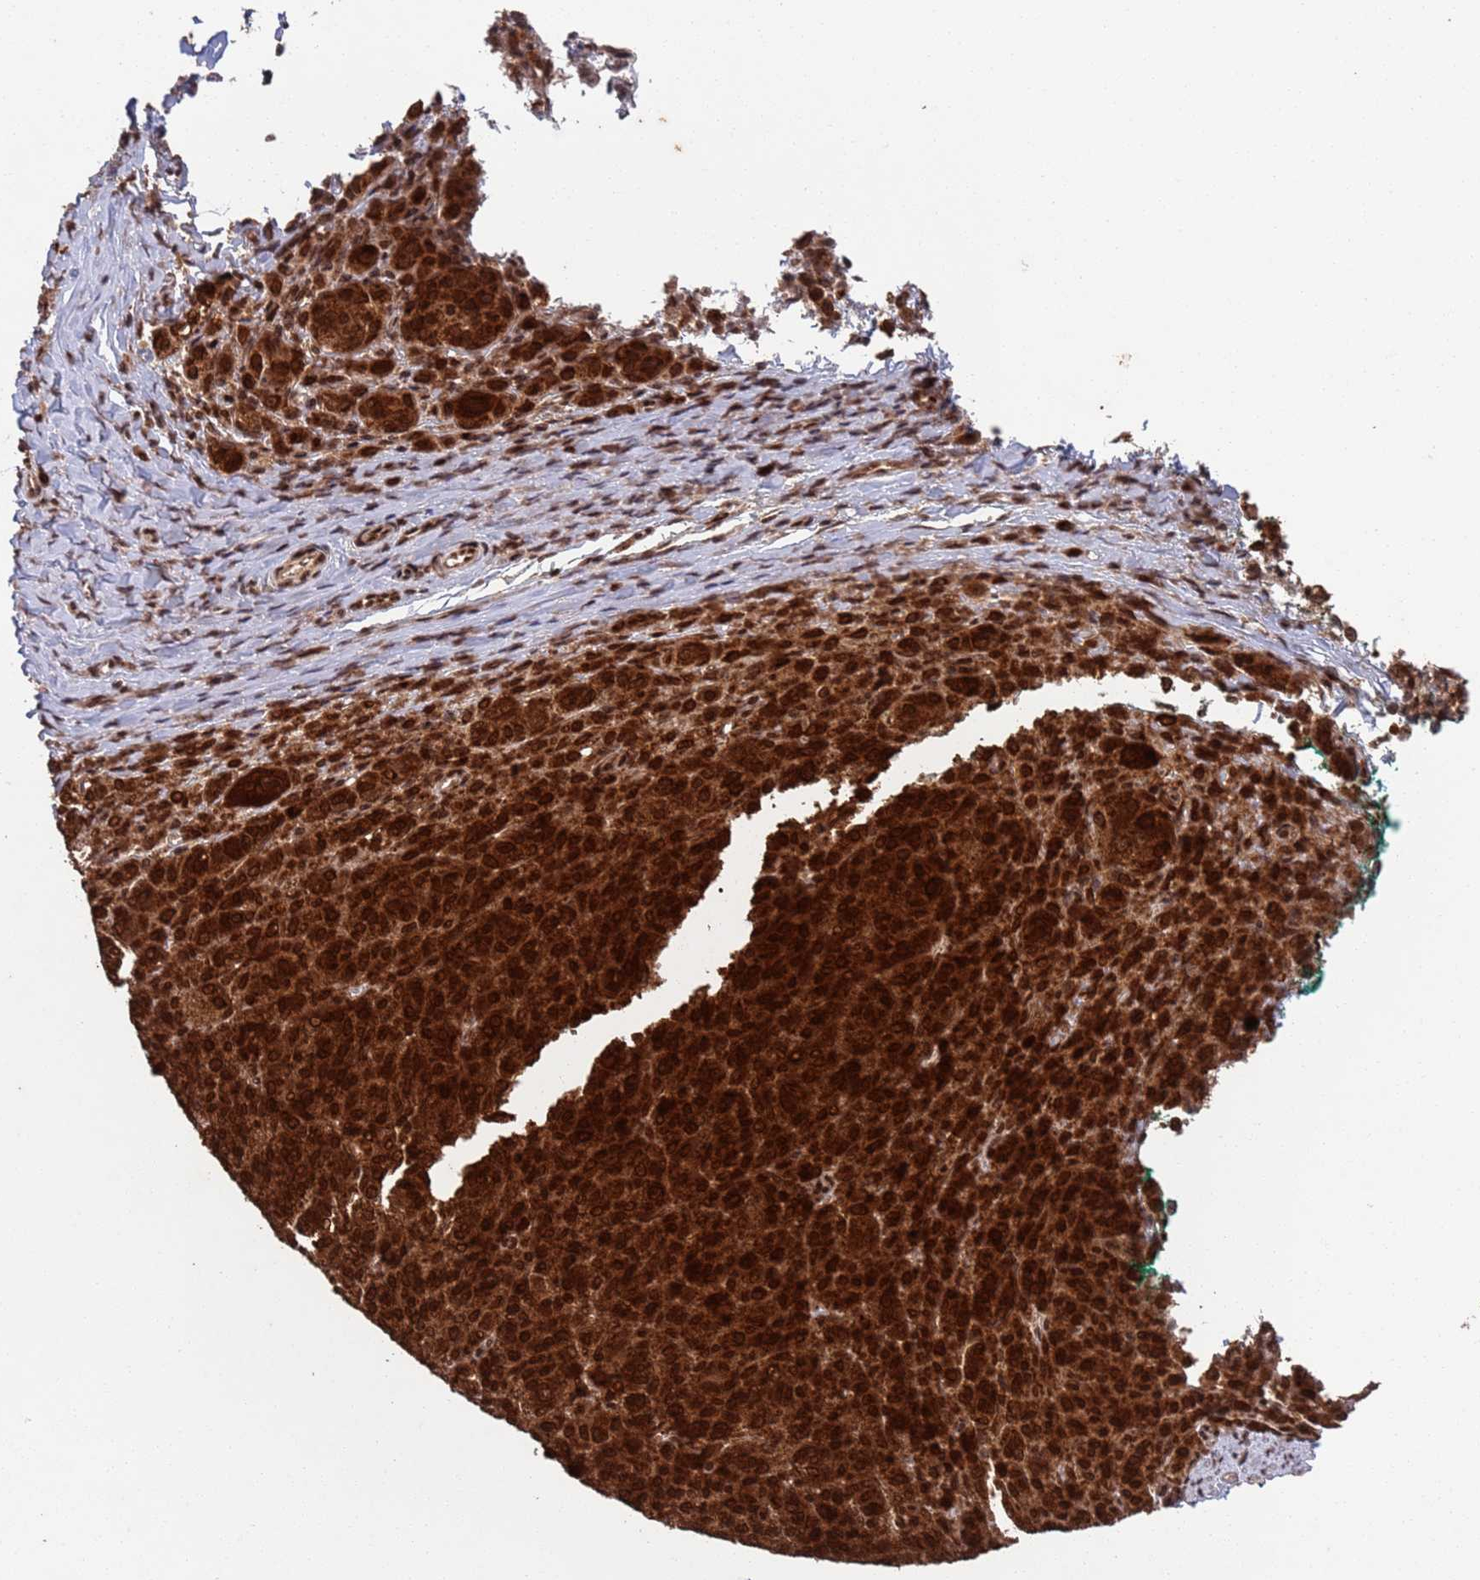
{"staining": {"intensity": "strong", "quantity": ">75%", "location": "cytoplasmic/membranous,nuclear"}, "tissue": "melanoma", "cell_type": "Tumor cells", "image_type": "cancer", "snomed": [{"axis": "morphology", "description": "Malignant melanoma, NOS"}, {"axis": "topography", "description": "Skin"}], "caption": "This image reveals immunohistochemistry (IHC) staining of human melanoma, with high strong cytoplasmic/membranous and nuclear positivity in about >75% of tumor cells.", "gene": "FUBP3", "patient": {"sex": "female", "age": 52}}